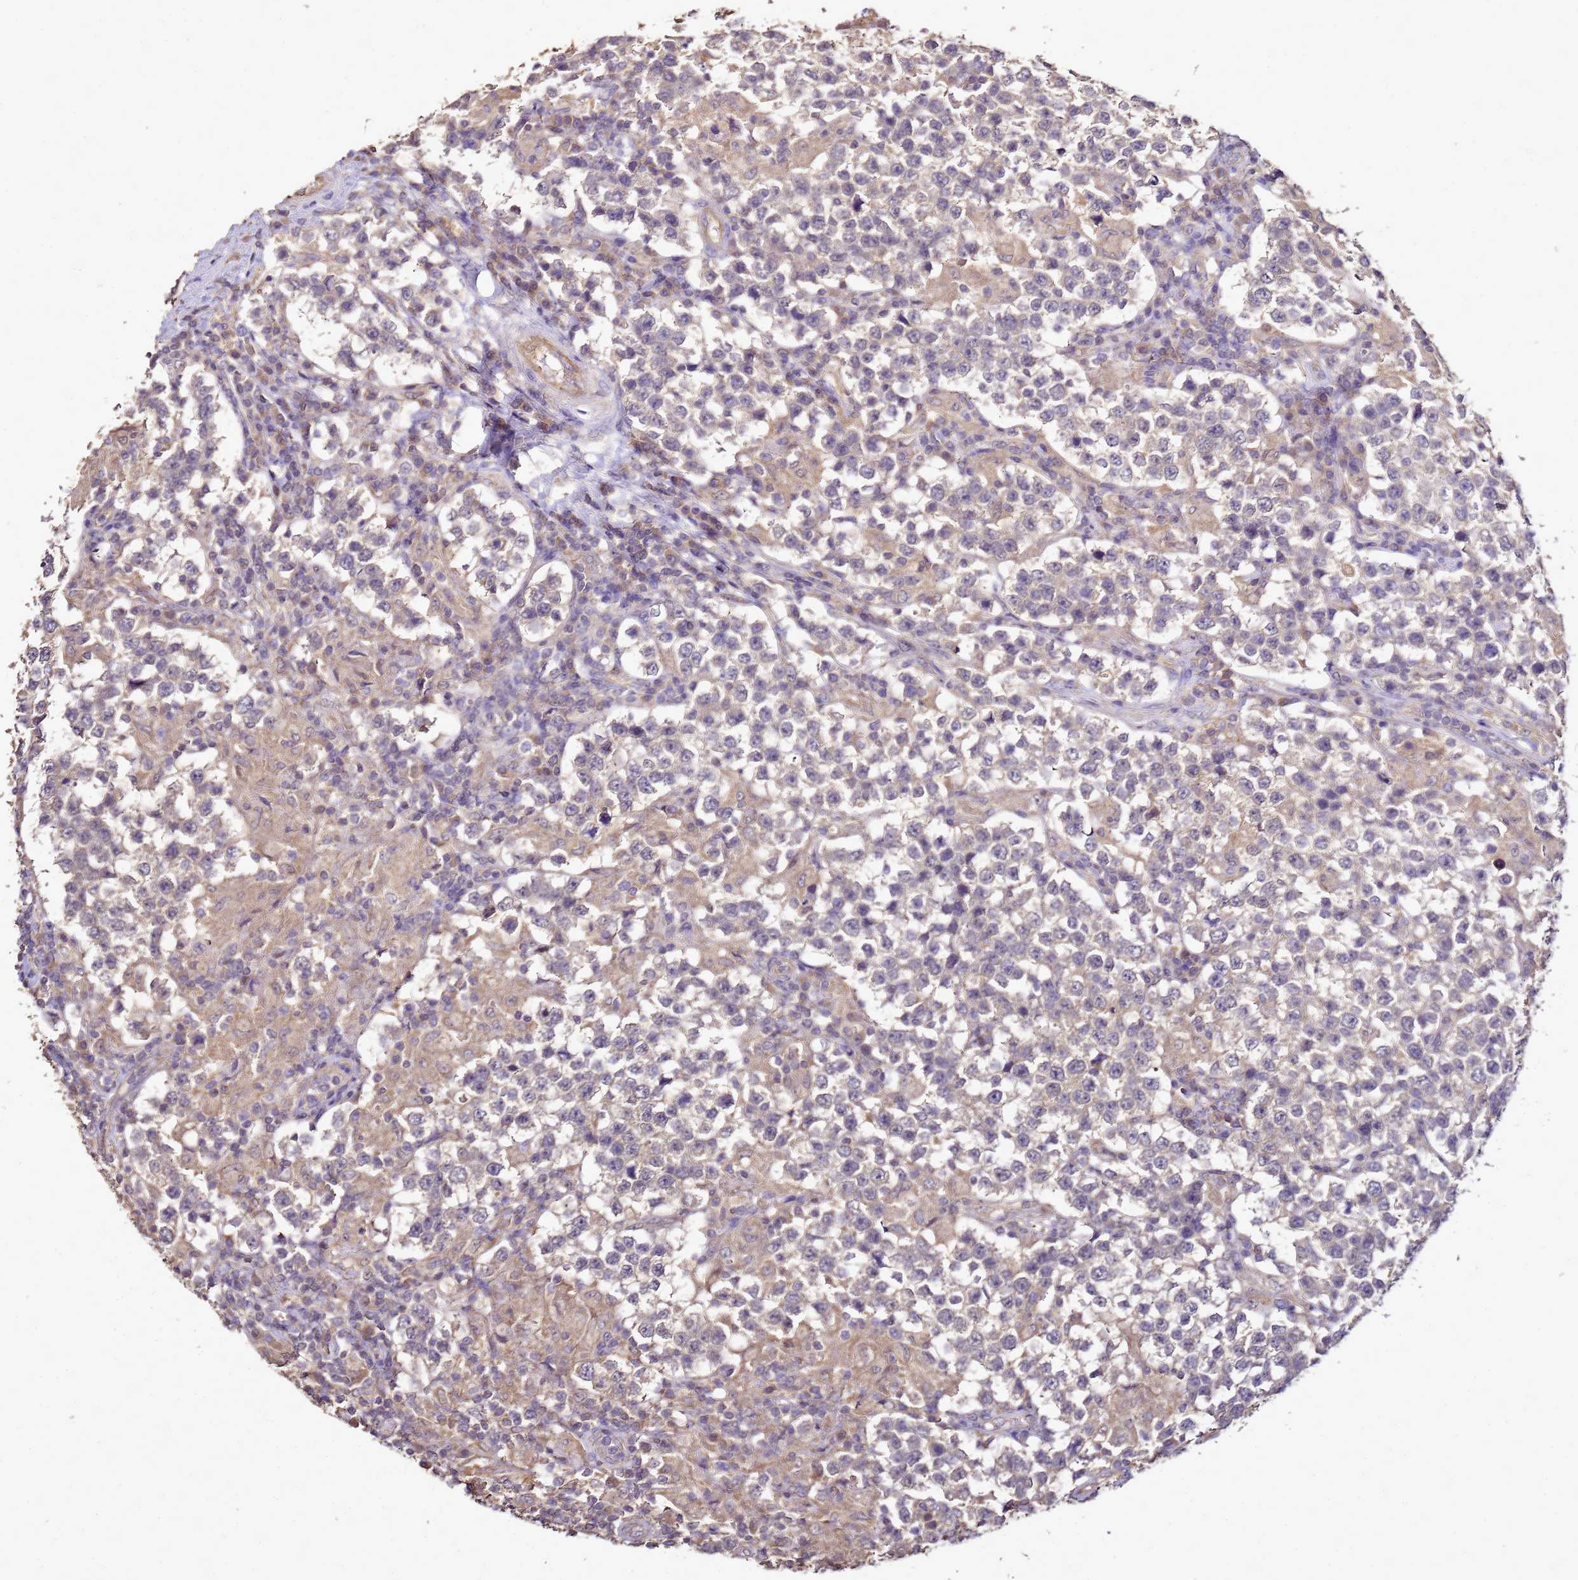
{"staining": {"intensity": "weak", "quantity": "<25%", "location": "cytoplasmic/membranous"}, "tissue": "testis cancer", "cell_type": "Tumor cells", "image_type": "cancer", "snomed": [{"axis": "morphology", "description": "Seminoma, NOS"}, {"axis": "morphology", "description": "Carcinoma, Embryonal, NOS"}, {"axis": "topography", "description": "Testis"}], "caption": "The photomicrograph demonstrates no significant expression in tumor cells of testis cancer (embryonal carcinoma).", "gene": "ENOPH1", "patient": {"sex": "male", "age": 41}}